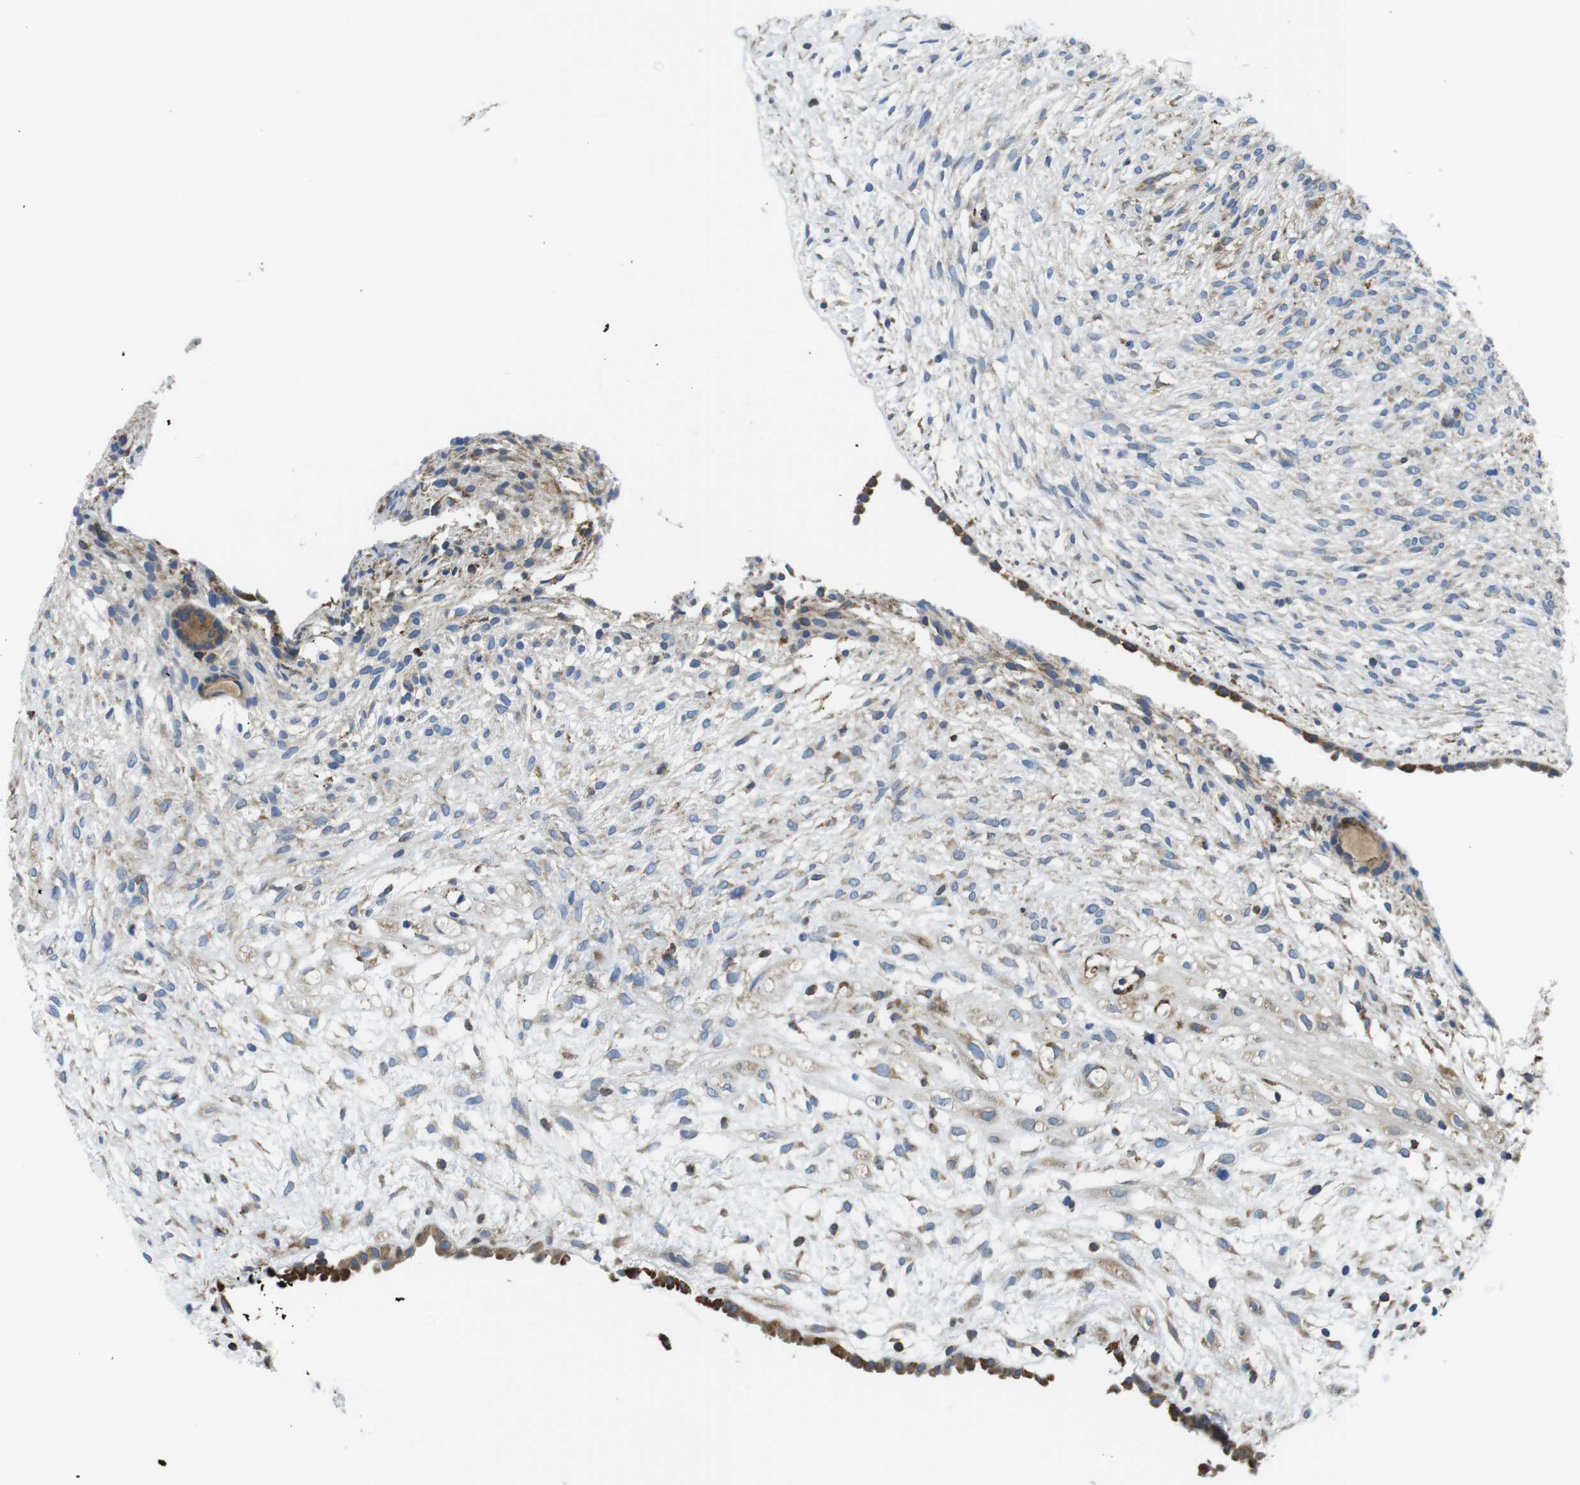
{"staining": {"intensity": "weak", "quantity": "25%-75%", "location": "cytoplasmic/membranous"}, "tissue": "ovary", "cell_type": "Ovarian stroma cells", "image_type": "normal", "snomed": [{"axis": "morphology", "description": "Normal tissue, NOS"}, {"axis": "morphology", "description": "Cyst, NOS"}, {"axis": "topography", "description": "Ovary"}], "caption": "IHC of unremarkable ovary shows low levels of weak cytoplasmic/membranous positivity in approximately 25%-75% of ovarian stroma cells. (DAB IHC, brown staining for protein, blue staining for nuclei).", "gene": "UGGT1", "patient": {"sex": "female", "age": 18}}